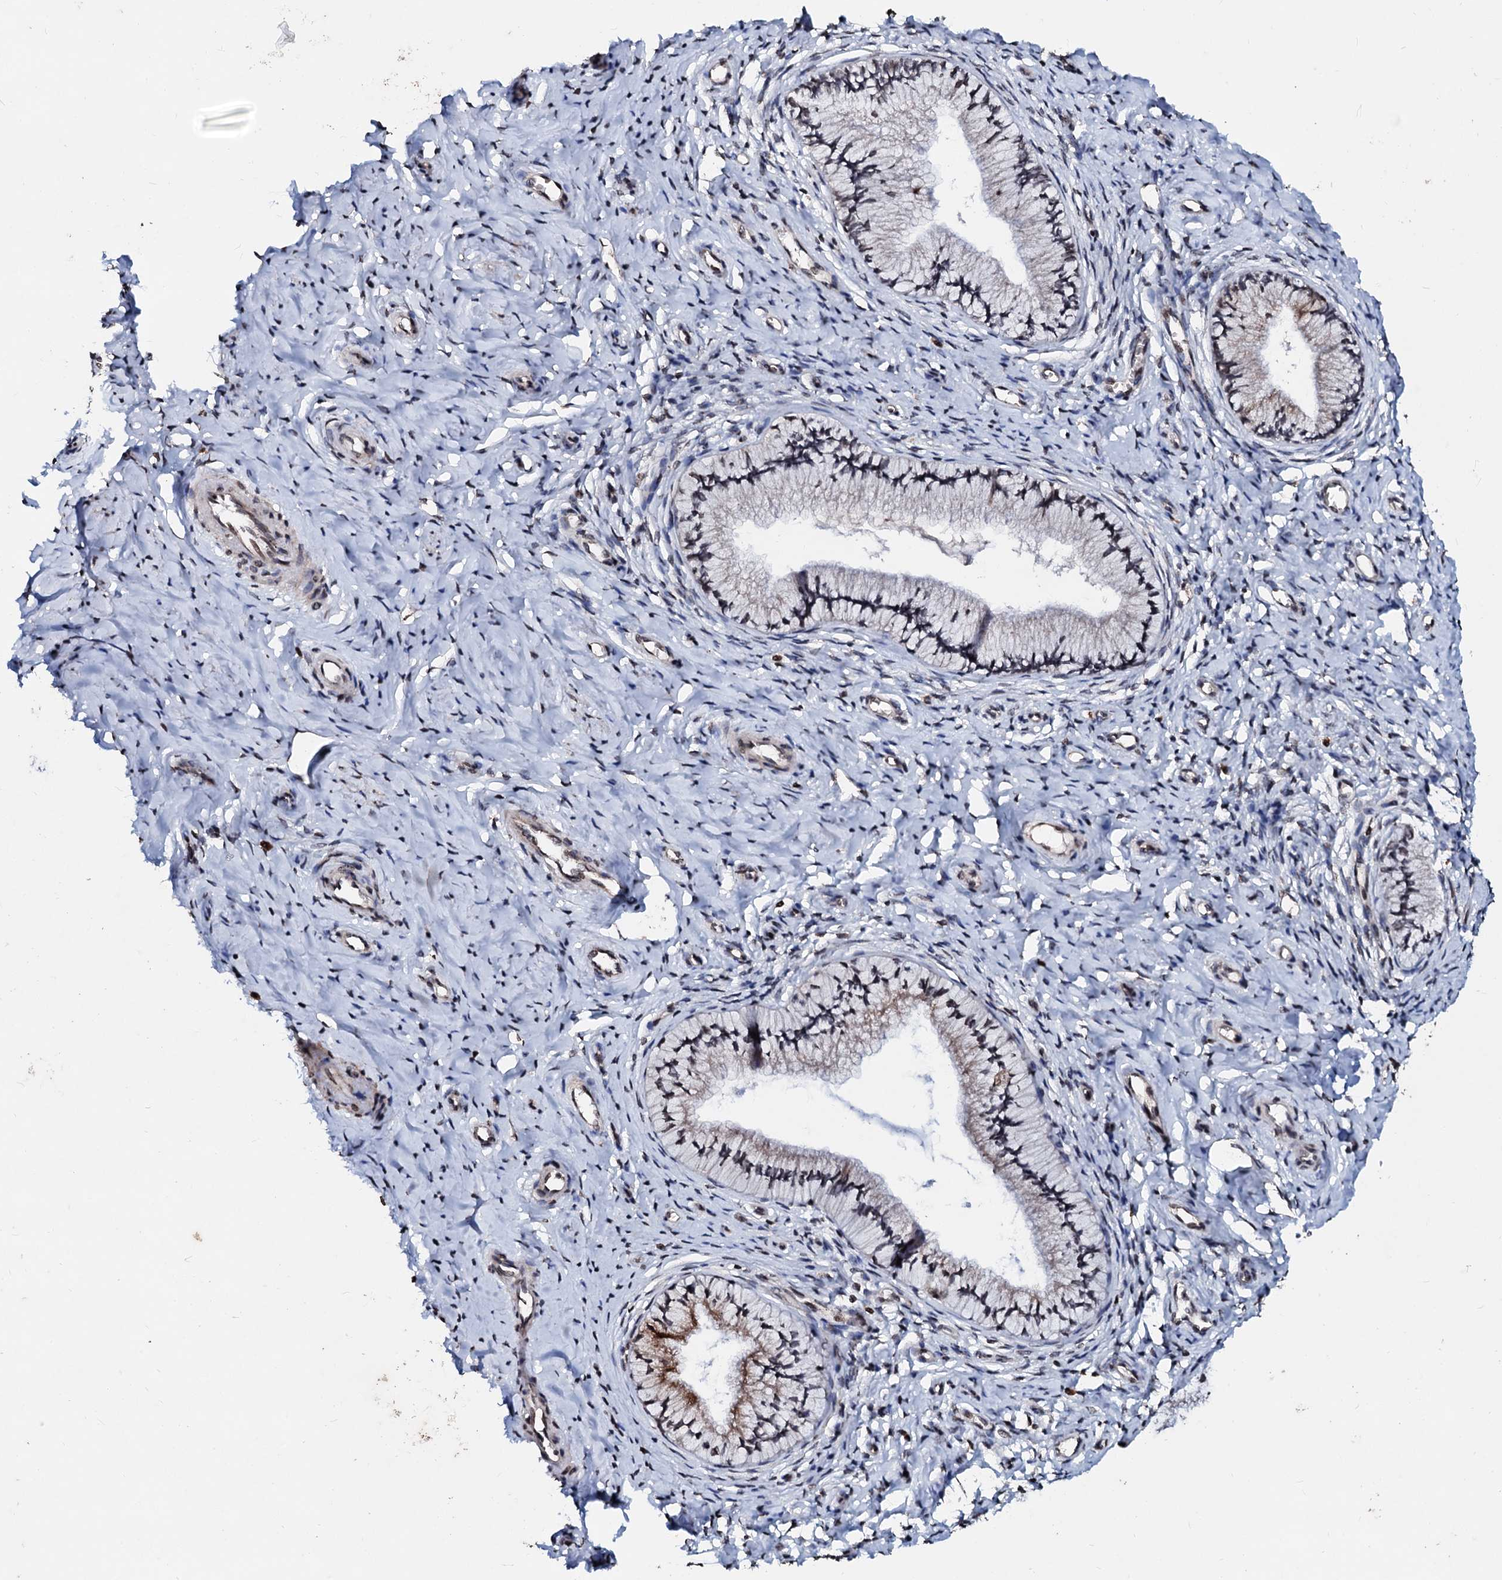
{"staining": {"intensity": "negative", "quantity": "none", "location": "none"}, "tissue": "cervix", "cell_type": "Glandular cells", "image_type": "normal", "snomed": [{"axis": "morphology", "description": "Normal tissue, NOS"}, {"axis": "topography", "description": "Cervix"}], "caption": "High power microscopy image of an immunohistochemistry (IHC) image of normal cervix, revealing no significant positivity in glandular cells.", "gene": "LSM11", "patient": {"sex": "female", "age": 36}}